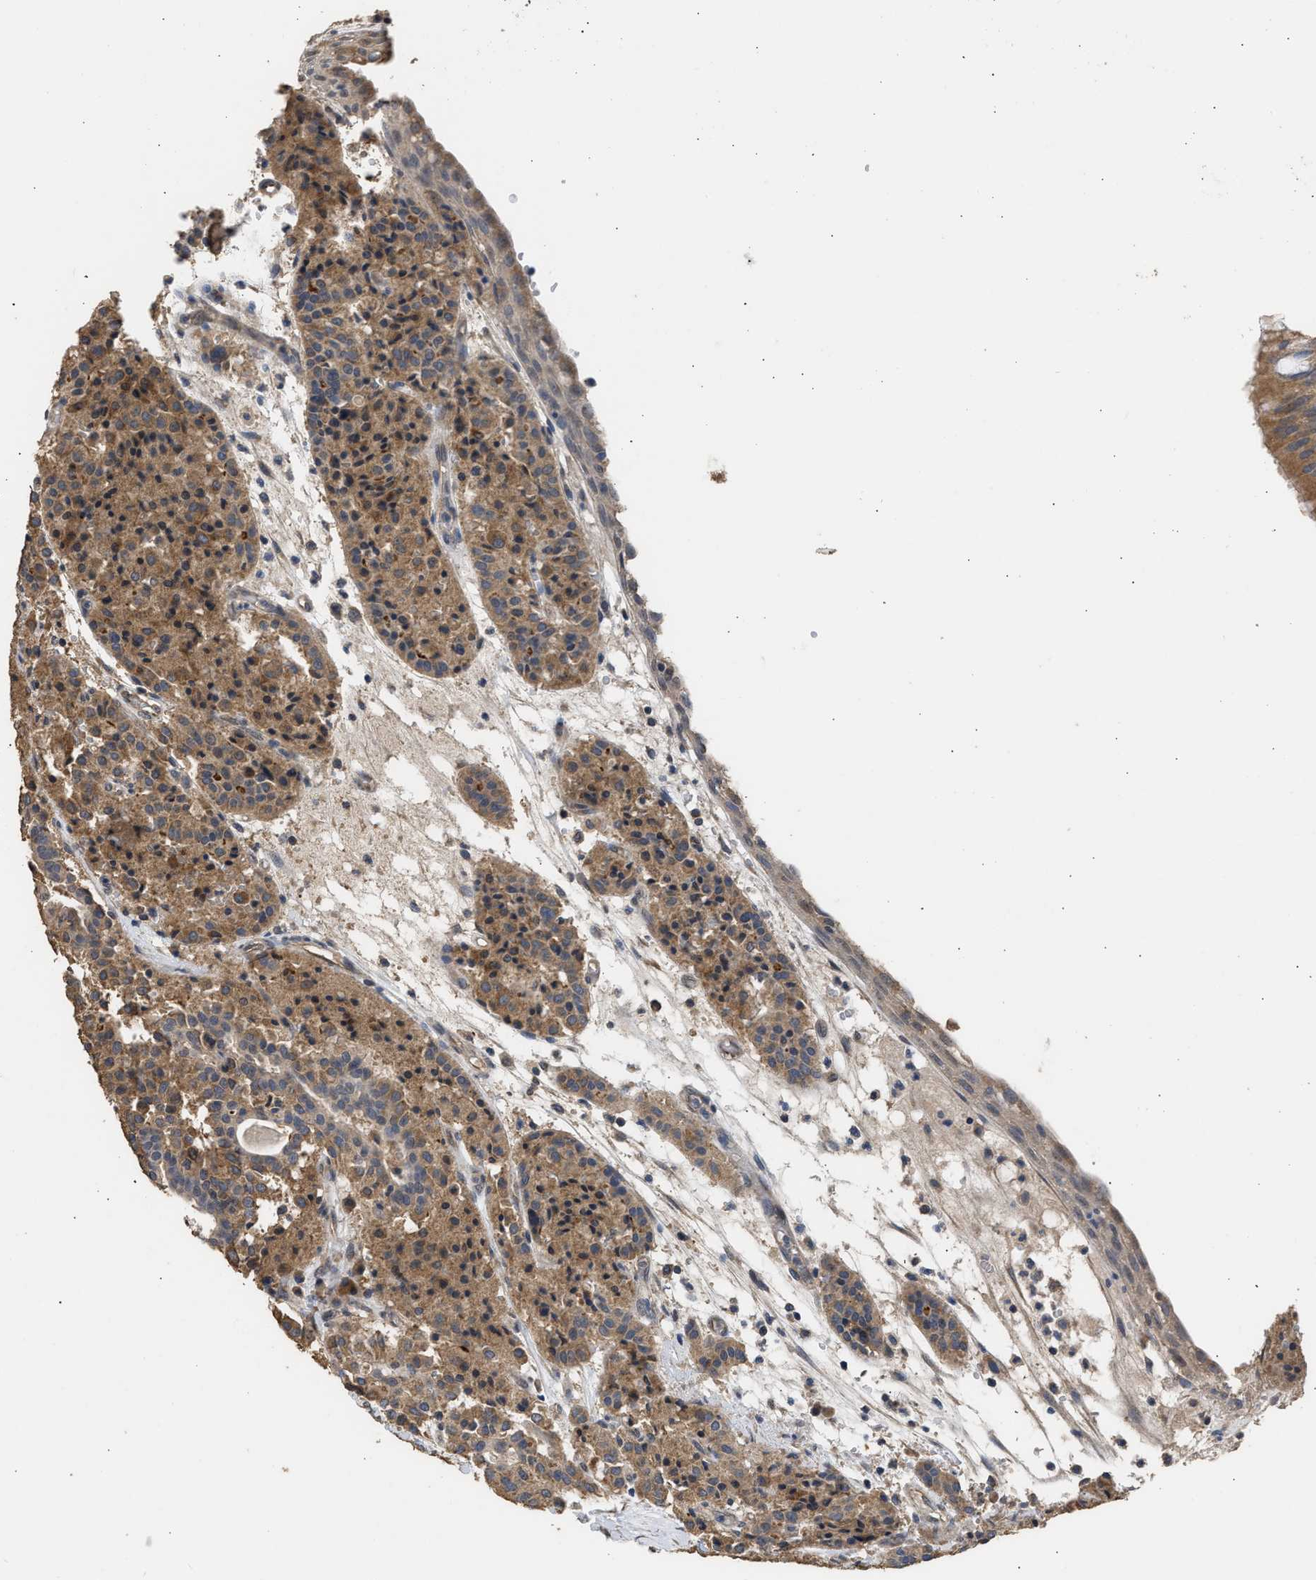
{"staining": {"intensity": "moderate", "quantity": ">75%", "location": "cytoplasmic/membranous"}, "tissue": "carcinoid", "cell_type": "Tumor cells", "image_type": "cancer", "snomed": [{"axis": "morphology", "description": "Carcinoid, malignant, NOS"}, {"axis": "topography", "description": "Lung"}], "caption": "A high-resolution image shows IHC staining of malignant carcinoid, which displays moderate cytoplasmic/membranous positivity in approximately >75% of tumor cells.", "gene": "SPINT2", "patient": {"sex": "male", "age": 30}}